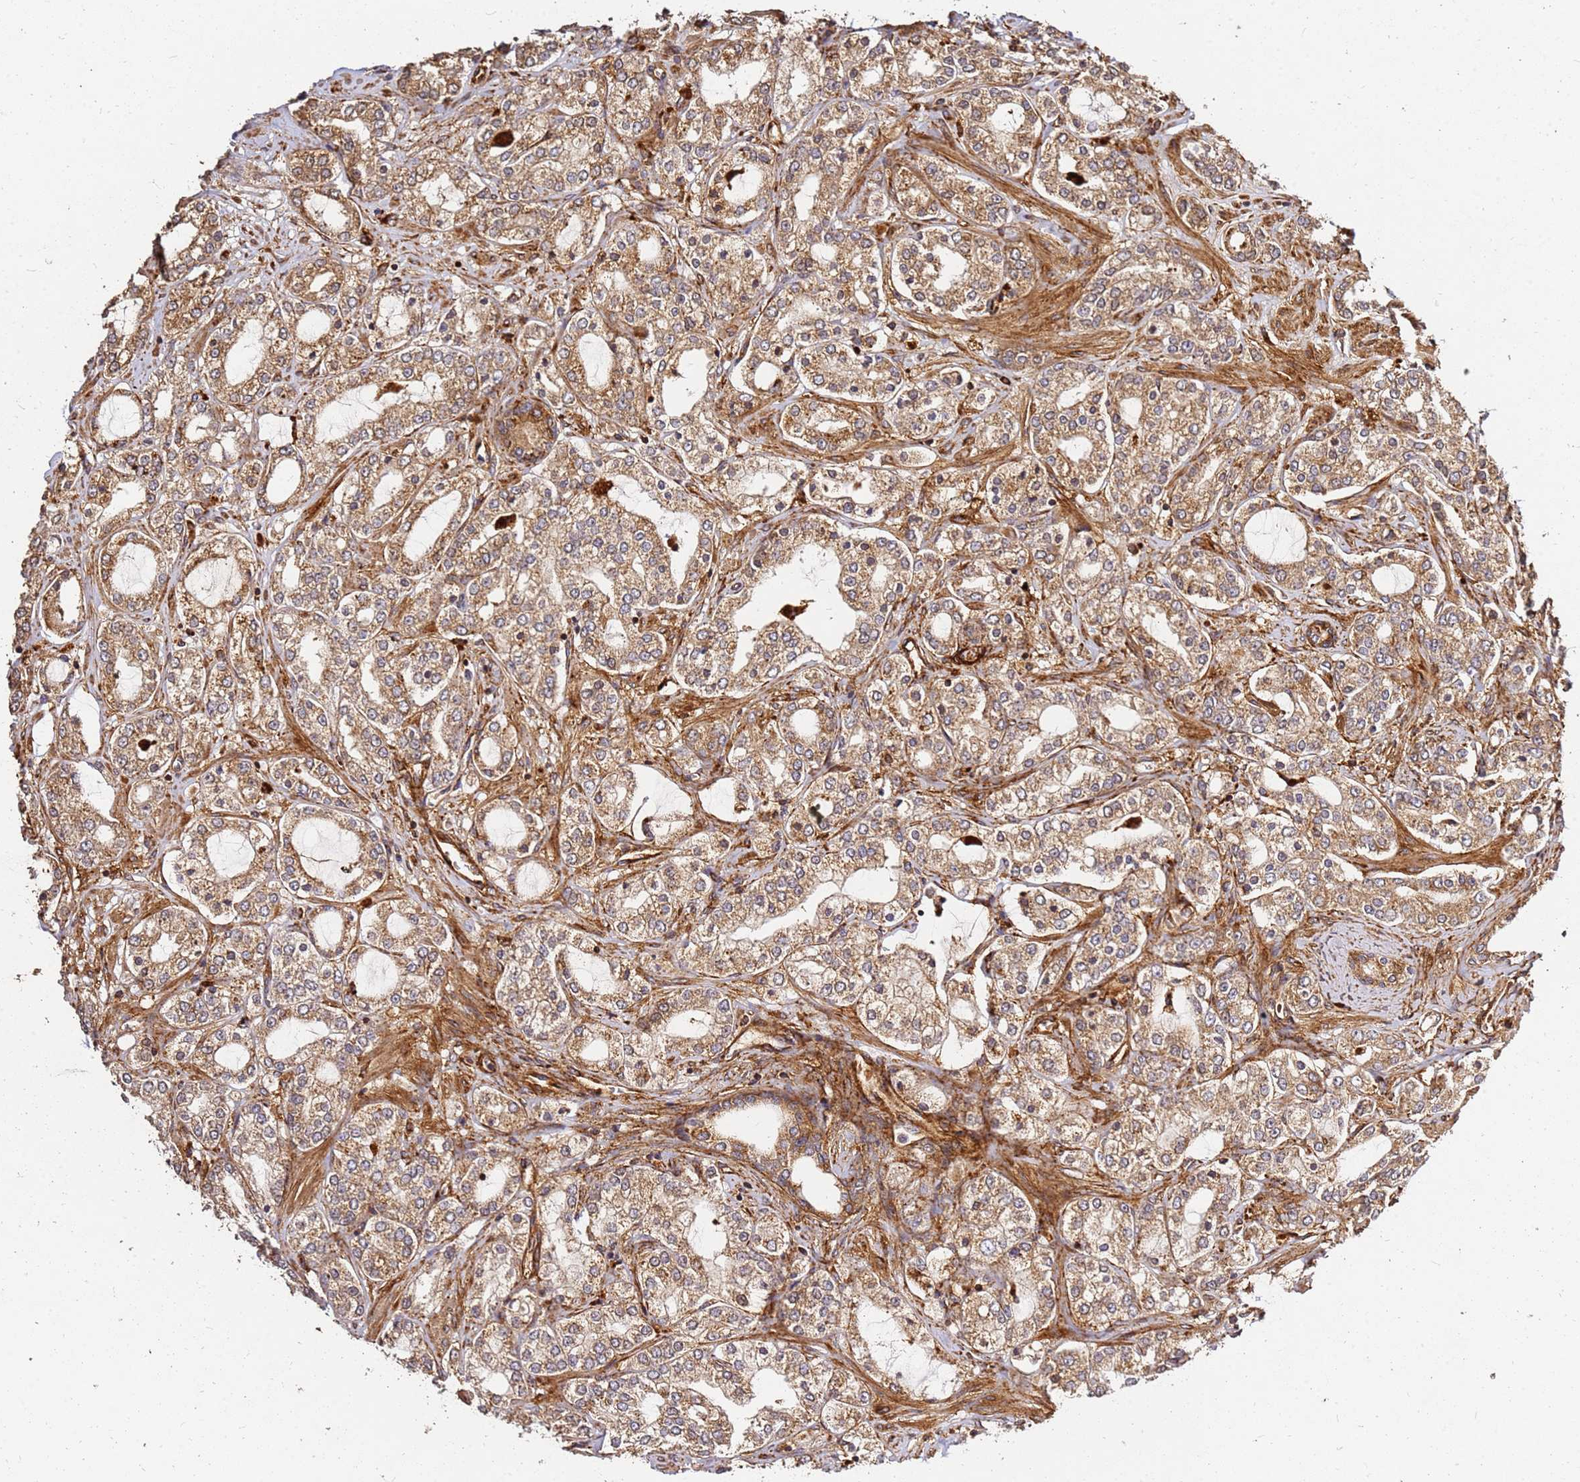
{"staining": {"intensity": "moderate", "quantity": ">75%", "location": "cytoplasmic/membranous"}, "tissue": "prostate cancer", "cell_type": "Tumor cells", "image_type": "cancer", "snomed": [{"axis": "morphology", "description": "Adenocarcinoma, High grade"}, {"axis": "topography", "description": "Prostate"}], "caption": "Moderate cytoplasmic/membranous positivity is appreciated in about >75% of tumor cells in high-grade adenocarcinoma (prostate).", "gene": "DVL3", "patient": {"sex": "male", "age": 64}}